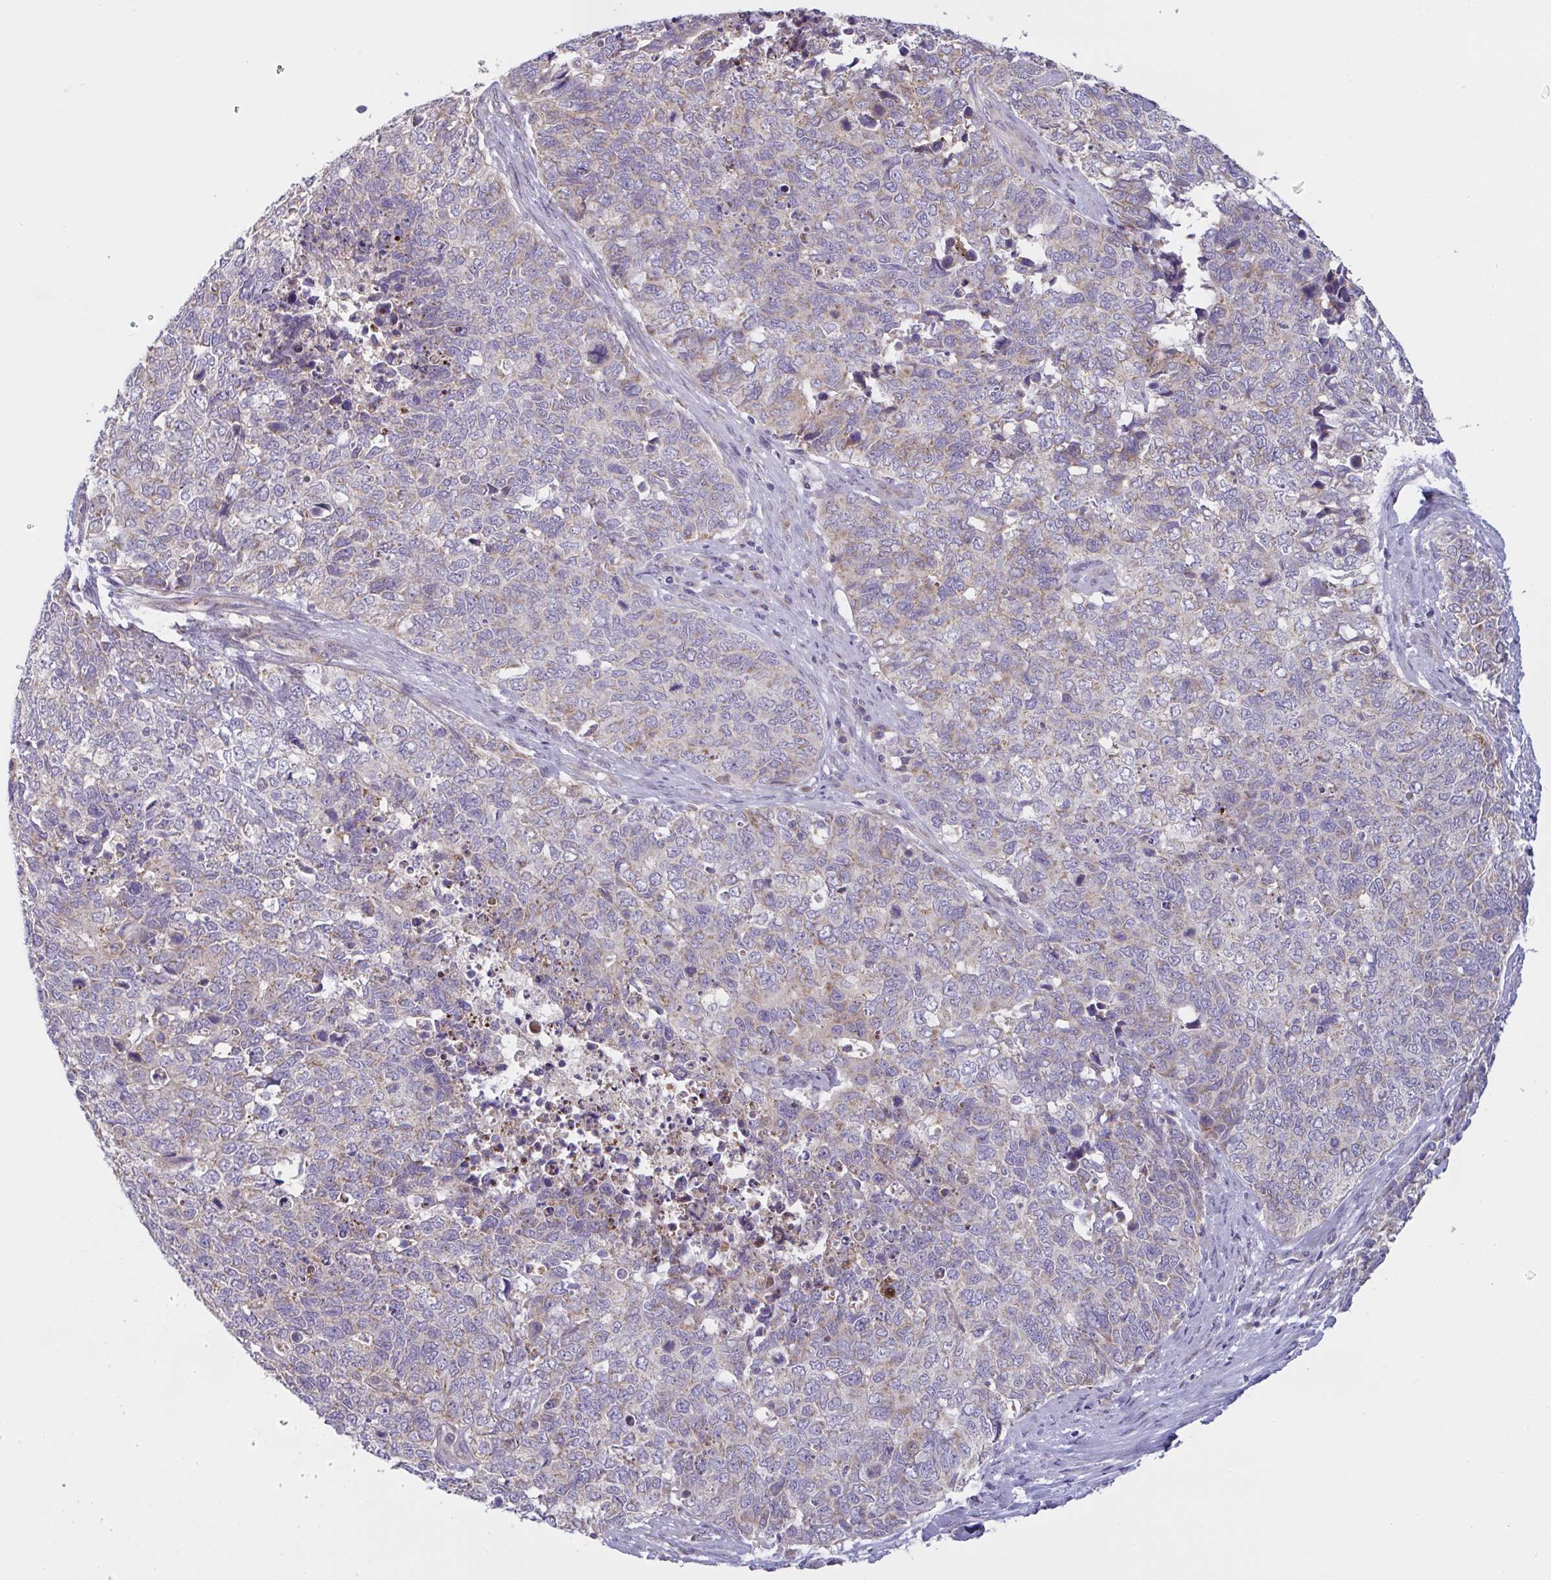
{"staining": {"intensity": "weak", "quantity": "<25%", "location": "cytoplasmic/membranous"}, "tissue": "cervical cancer", "cell_type": "Tumor cells", "image_type": "cancer", "snomed": [{"axis": "morphology", "description": "Adenocarcinoma, NOS"}, {"axis": "topography", "description": "Cervix"}], "caption": "High magnification brightfield microscopy of cervical cancer (adenocarcinoma) stained with DAB (brown) and counterstained with hematoxylin (blue): tumor cells show no significant expression. (DAB immunohistochemistry visualized using brightfield microscopy, high magnification).", "gene": "MRPS2", "patient": {"sex": "female", "age": 63}}